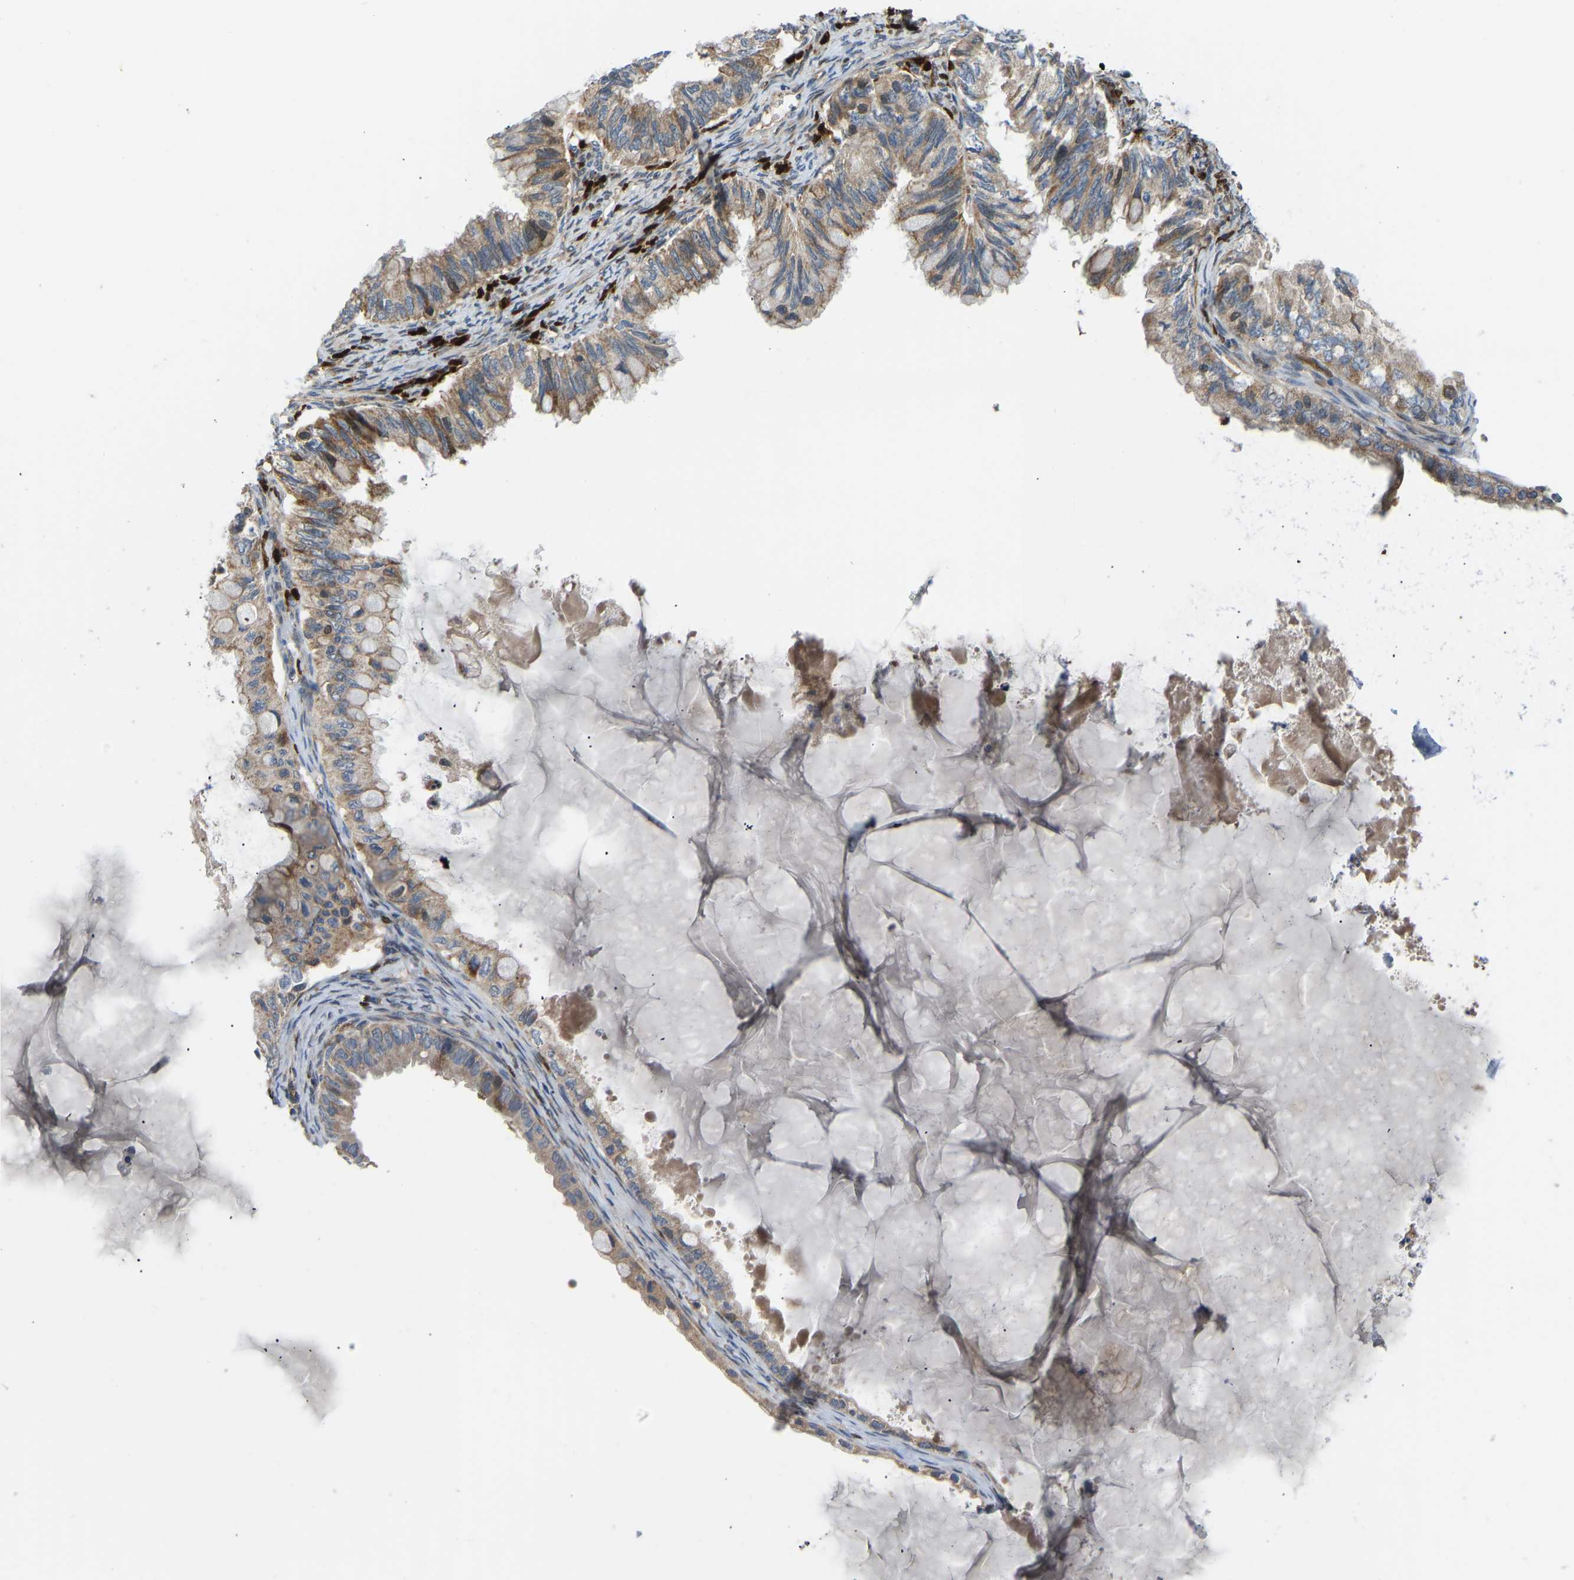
{"staining": {"intensity": "moderate", "quantity": "25%-75%", "location": "cytoplasmic/membranous"}, "tissue": "ovarian cancer", "cell_type": "Tumor cells", "image_type": "cancer", "snomed": [{"axis": "morphology", "description": "Cystadenocarcinoma, mucinous, NOS"}, {"axis": "topography", "description": "Ovary"}], "caption": "Ovarian mucinous cystadenocarcinoma stained for a protein (brown) displays moderate cytoplasmic/membranous positive staining in approximately 25%-75% of tumor cells.", "gene": "RBP1", "patient": {"sex": "female", "age": 80}}